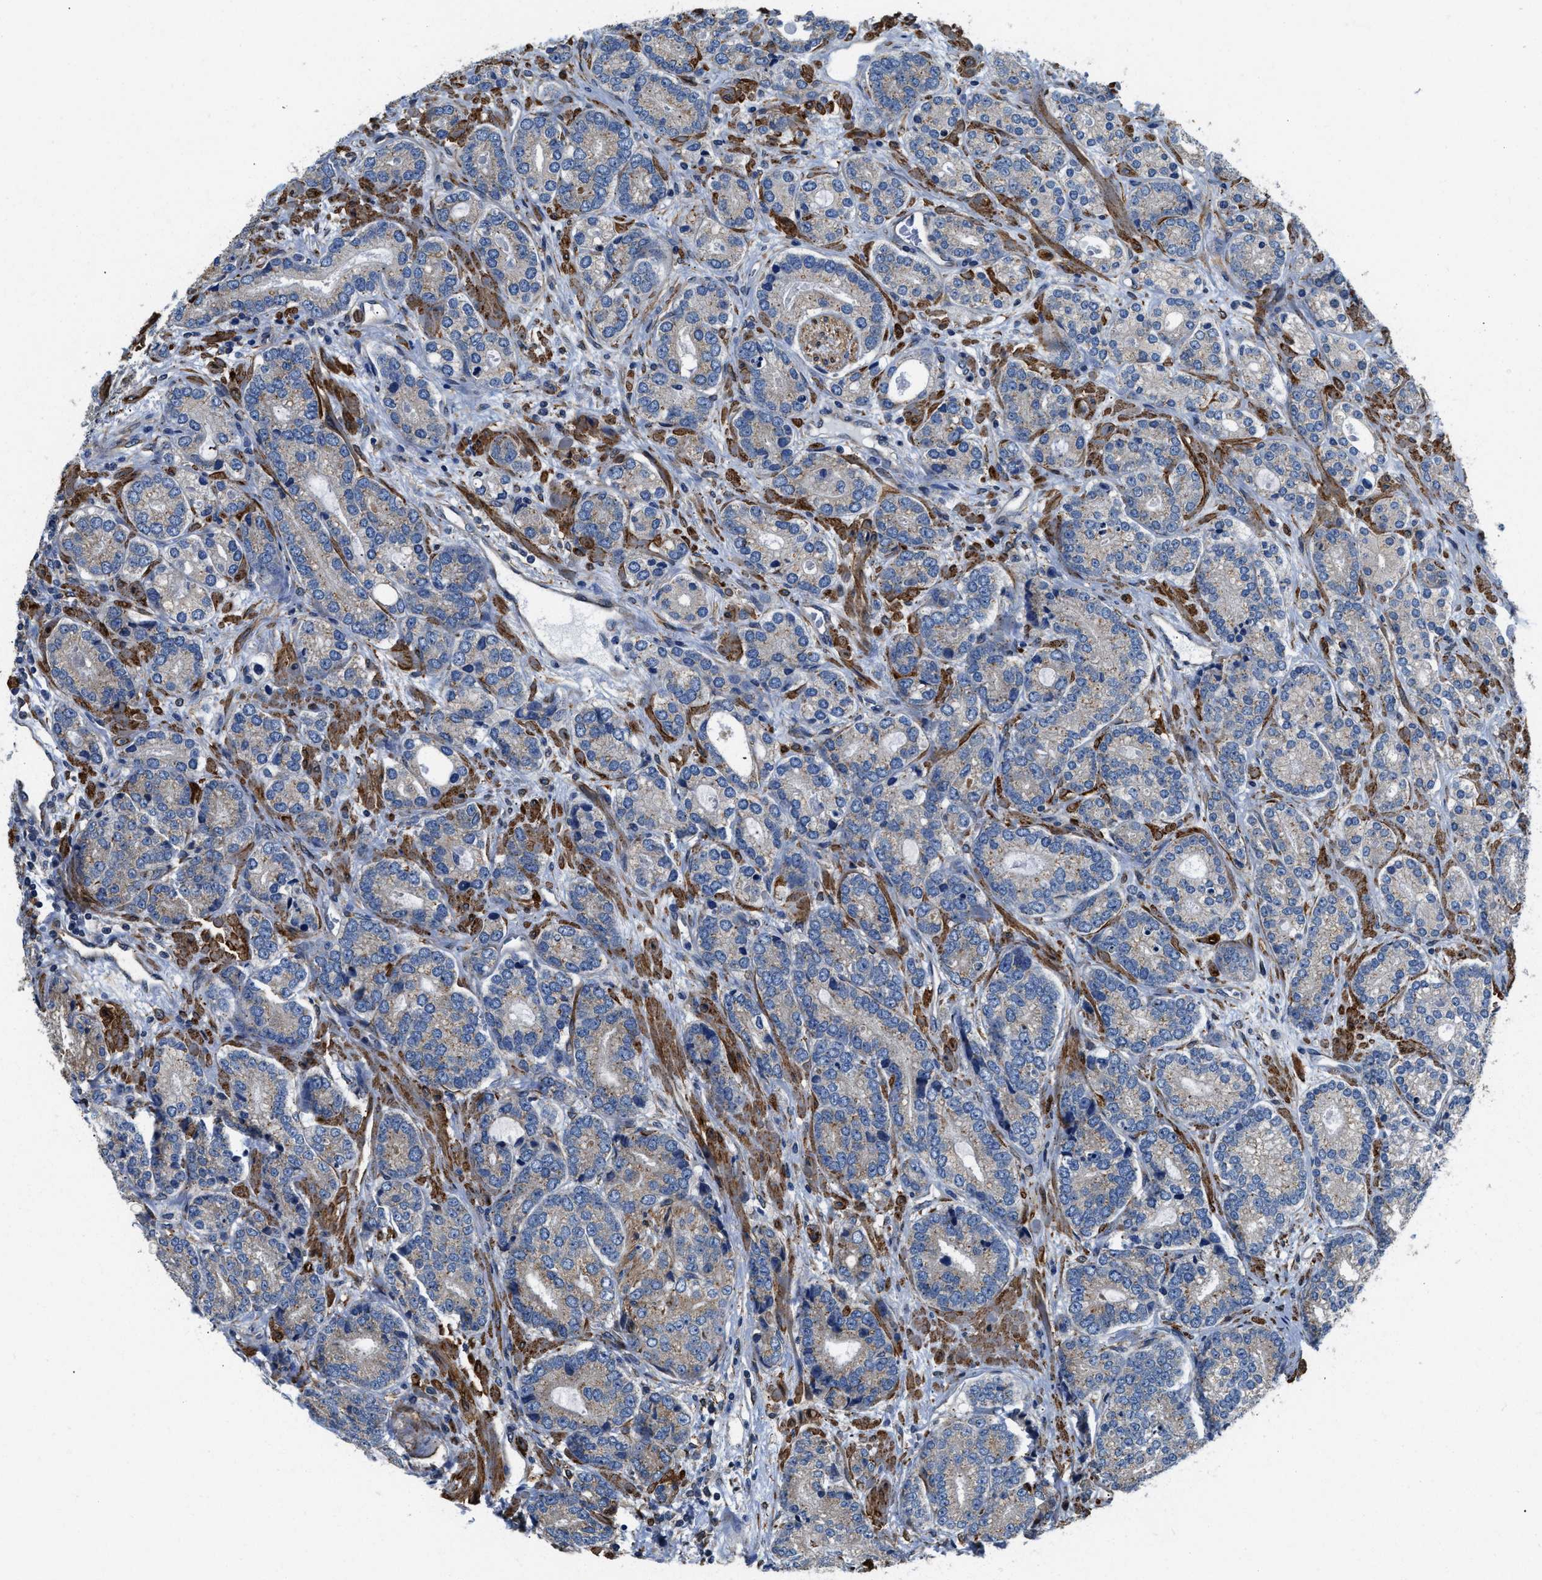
{"staining": {"intensity": "moderate", "quantity": "<25%", "location": "cytoplasmic/membranous"}, "tissue": "prostate cancer", "cell_type": "Tumor cells", "image_type": "cancer", "snomed": [{"axis": "morphology", "description": "Adenocarcinoma, High grade"}, {"axis": "topography", "description": "Prostate"}], "caption": "Immunohistochemistry micrograph of prostate cancer (high-grade adenocarcinoma) stained for a protein (brown), which displays low levels of moderate cytoplasmic/membranous positivity in about <25% of tumor cells.", "gene": "ARL6IP5", "patient": {"sex": "male", "age": 61}}